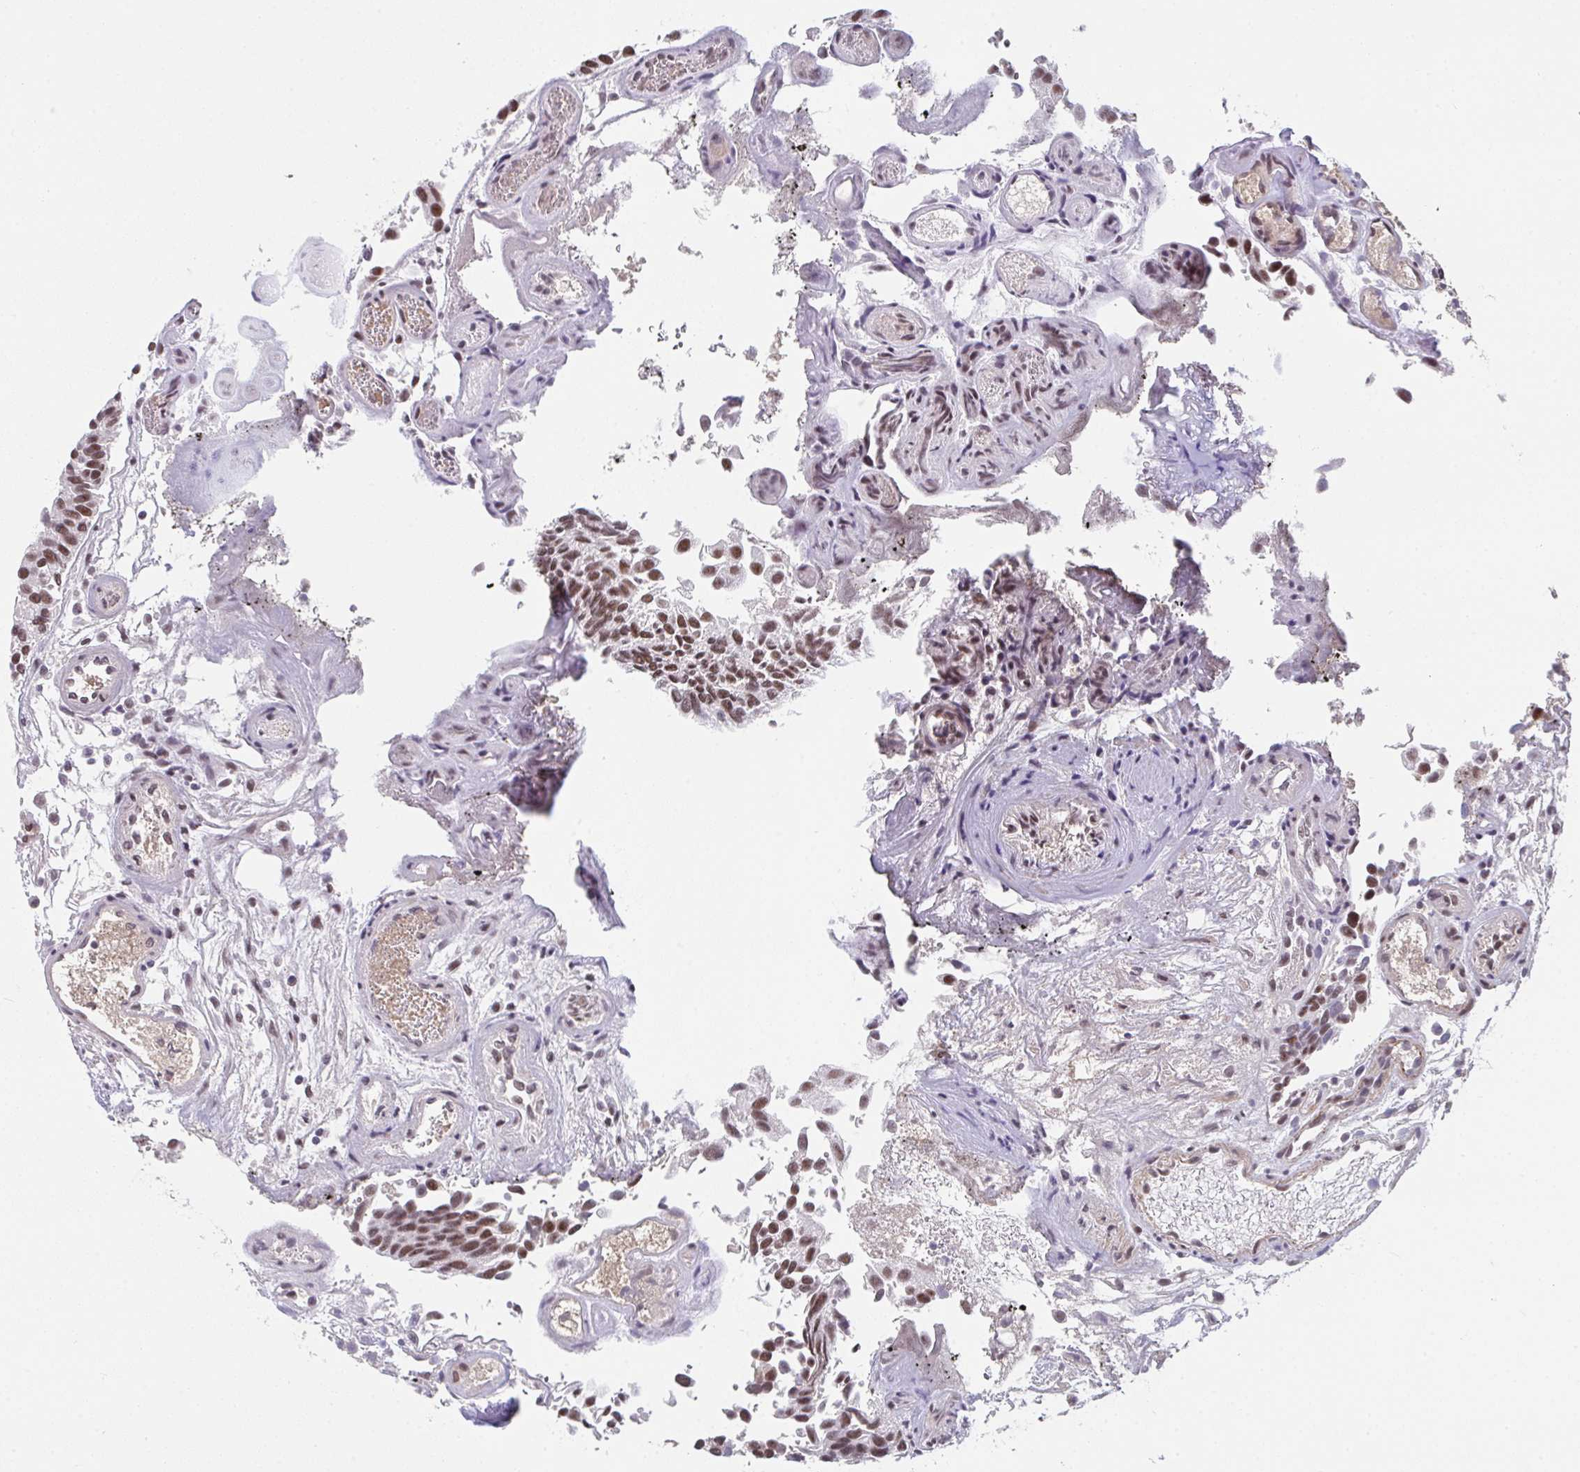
{"staining": {"intensity": "moderate", "quantity": ">75%", "location": "nuclear"}, "tissue": "urothelial cancer", "cell_type": "Tumor cells", "image_type": "cancer", "snomed": [{"axis": "morphology", "description": "Urothelial carcinoma, NOS"}, {"axis": "topography", "description": "Urinary bladder"}], "caption": "DAB (3,3'-diaminobenzidine) immunohistochemical staining of human urothelial cancer shows moderate nuclear protein expression in approximately >75% of tumor cells.", "gene": "RBBP6", "patient": {"sex": "male", "age": 87}}